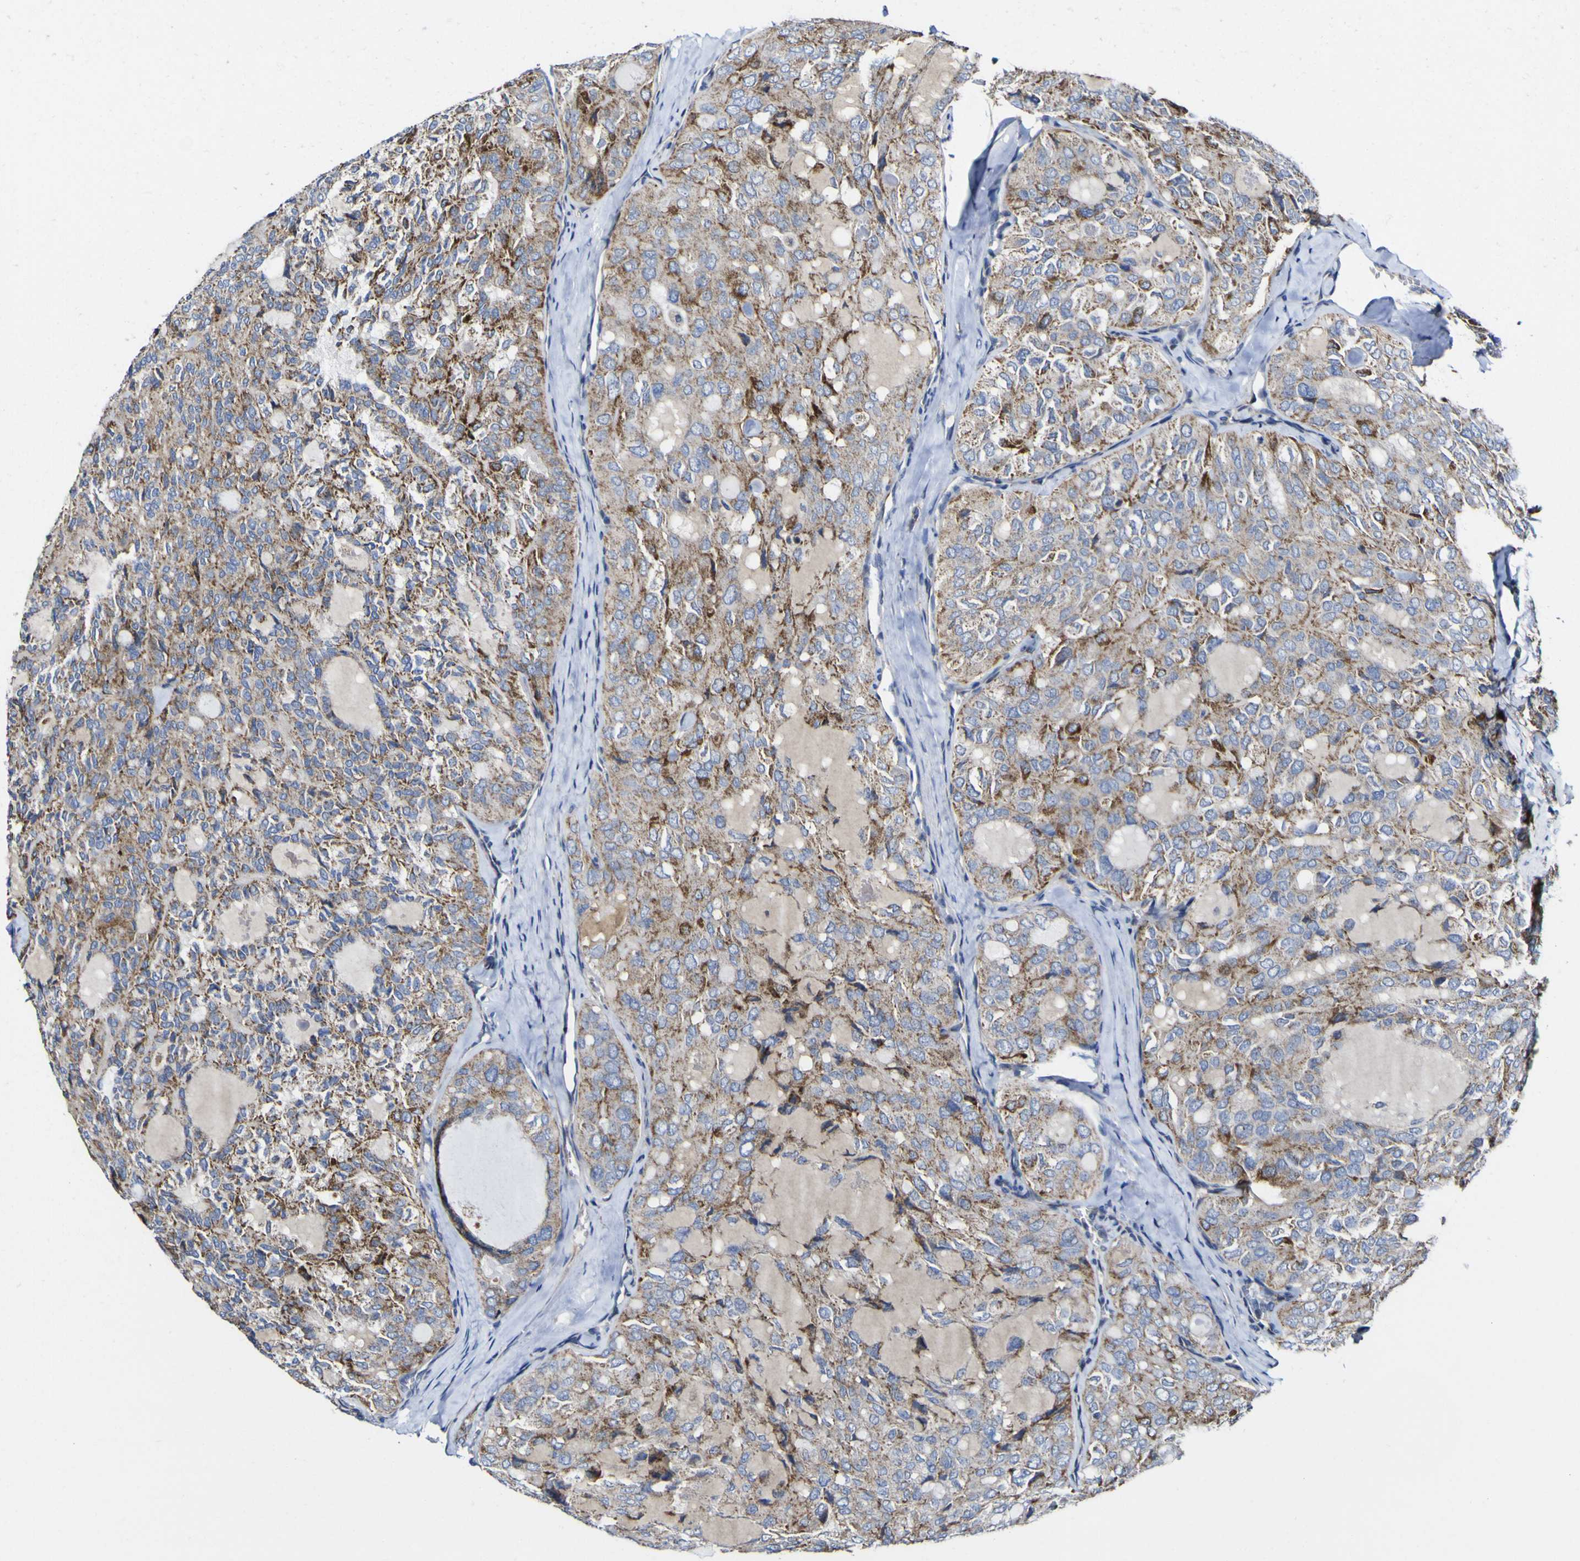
{"staining": {"intensity": "moderate", "quantity": ">75%", "location": "cytoplasmic/membranous"}, "tissue": "thyroid cancer", "cell_type": "Tumor cells", "image_type": "cancer", "snomed": [{"axis": "morphology", "description": "Follicular adenoma carcinoma, NOS"}, {"axis": "topography", "description": "Thyroid gland"}], "caption": "Thyroid cancer (follicular adenoma carcinoma) stained for a protein (brown) shows moderate cytoplasmic/membranous positive positivity in about >75% of tumor cells.", "gene": "CCDC90B", "patient": {"sex": "male", "age": 75}}